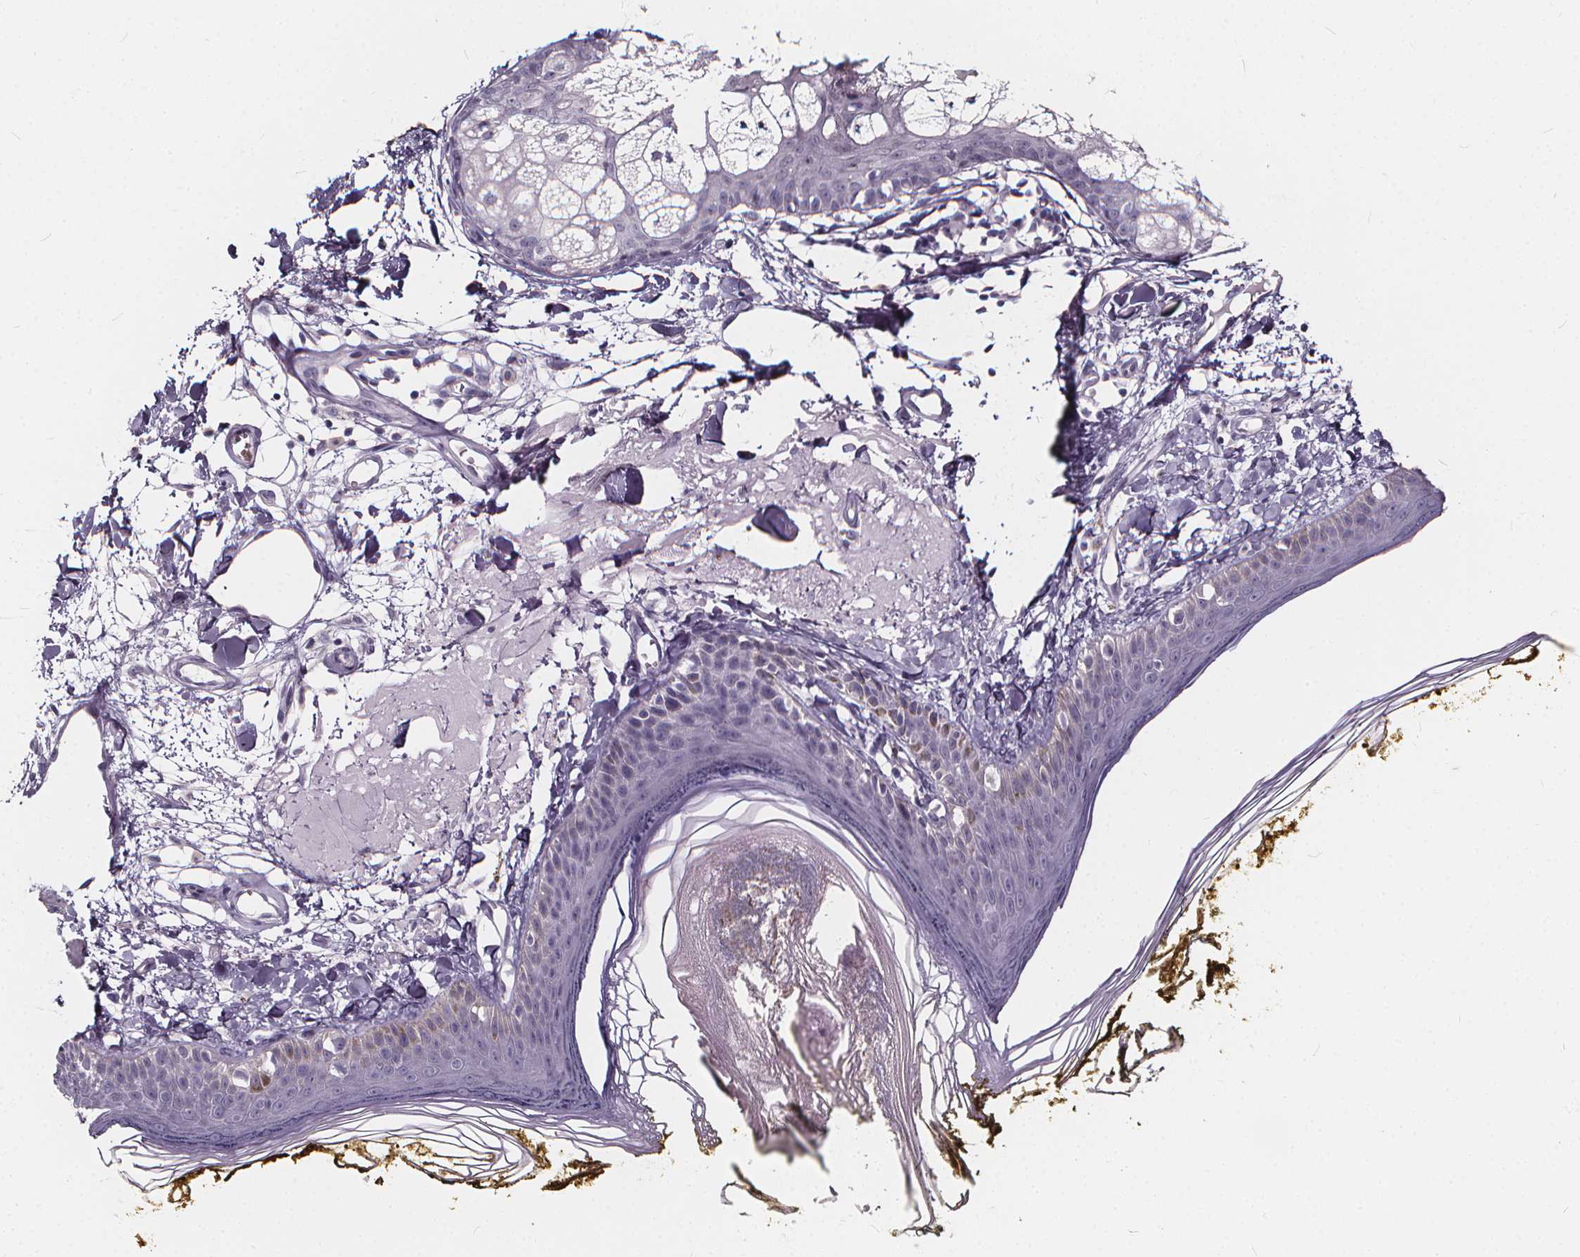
{"staining": {"intensity": "negative", "quantity": "none", "location": "none"}, "tissue": "skin", "cell_type": "Fibroblasts", "image_type": "normal", "snomed": [{"axis": "morphology", "description": "Normal tissue, NOS"}, {"axis": "topography", "description": "Skin"}], "caption": "IHC photomicrograph of unremarkable skin: skin stained with DAB (3,3'-diaminobenzidine) demonstrates no significant protein staining in fibroblasts.", "gene": "SPEF2", "patient": {"sex": "male", "age": 76}}